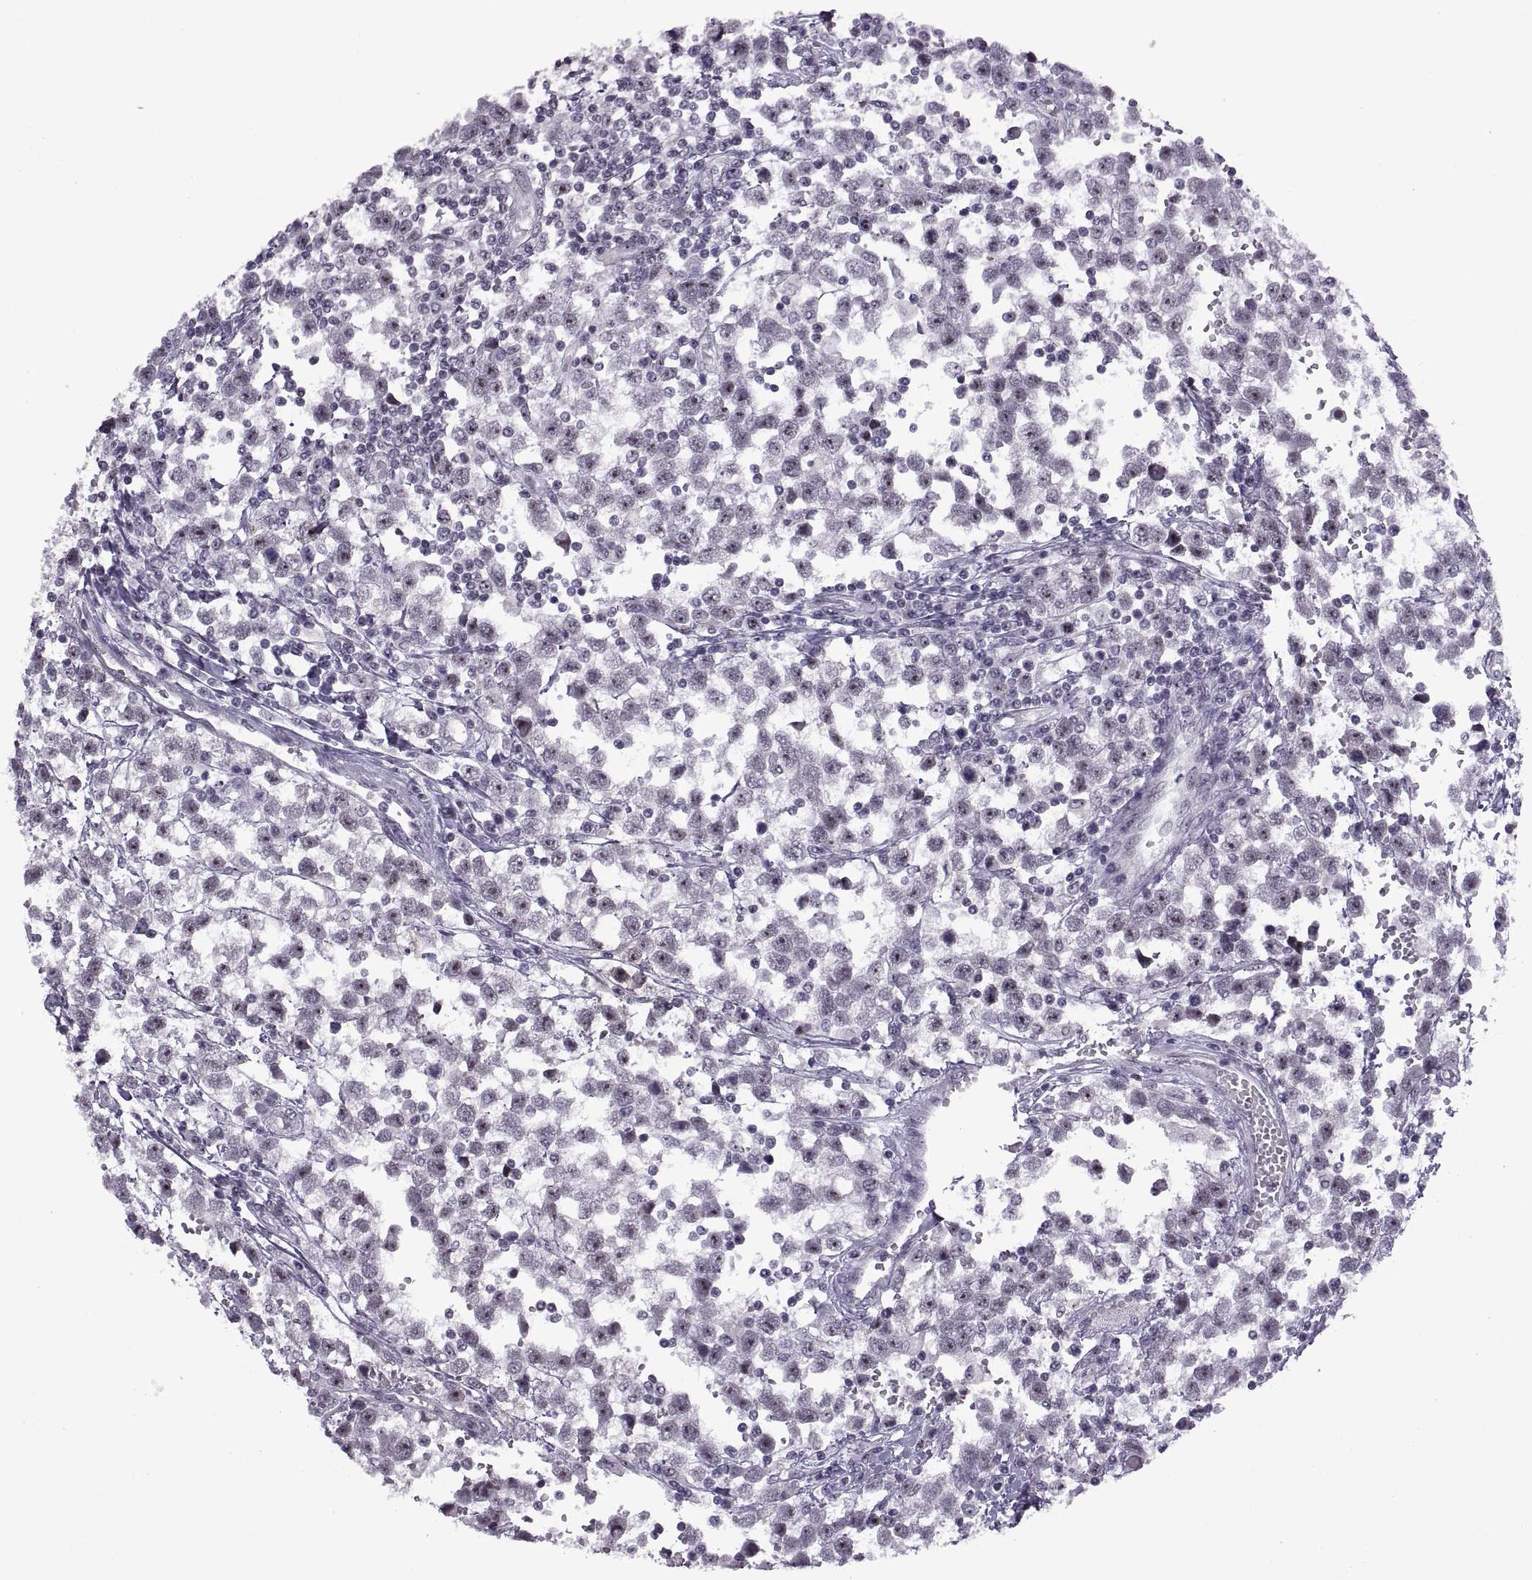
{"staining": {"intensity": "strong", "quantity": "<25%", "location": "nuclear"}, "tissue": "testis cancer", "cell_type": "Tumor cells", "image_type": "cancer", "snomed": [{"axis": "morphology", "description": "Seminoma, NOS"}, {"axis": "topography", "description": "Testis"}], "caption": "Testis seminoma stained for a protein shows strong nuclear positivity in tumor cells.", "gene": "SINHCAF", "patient": {"sex": "male", "age": 34}}